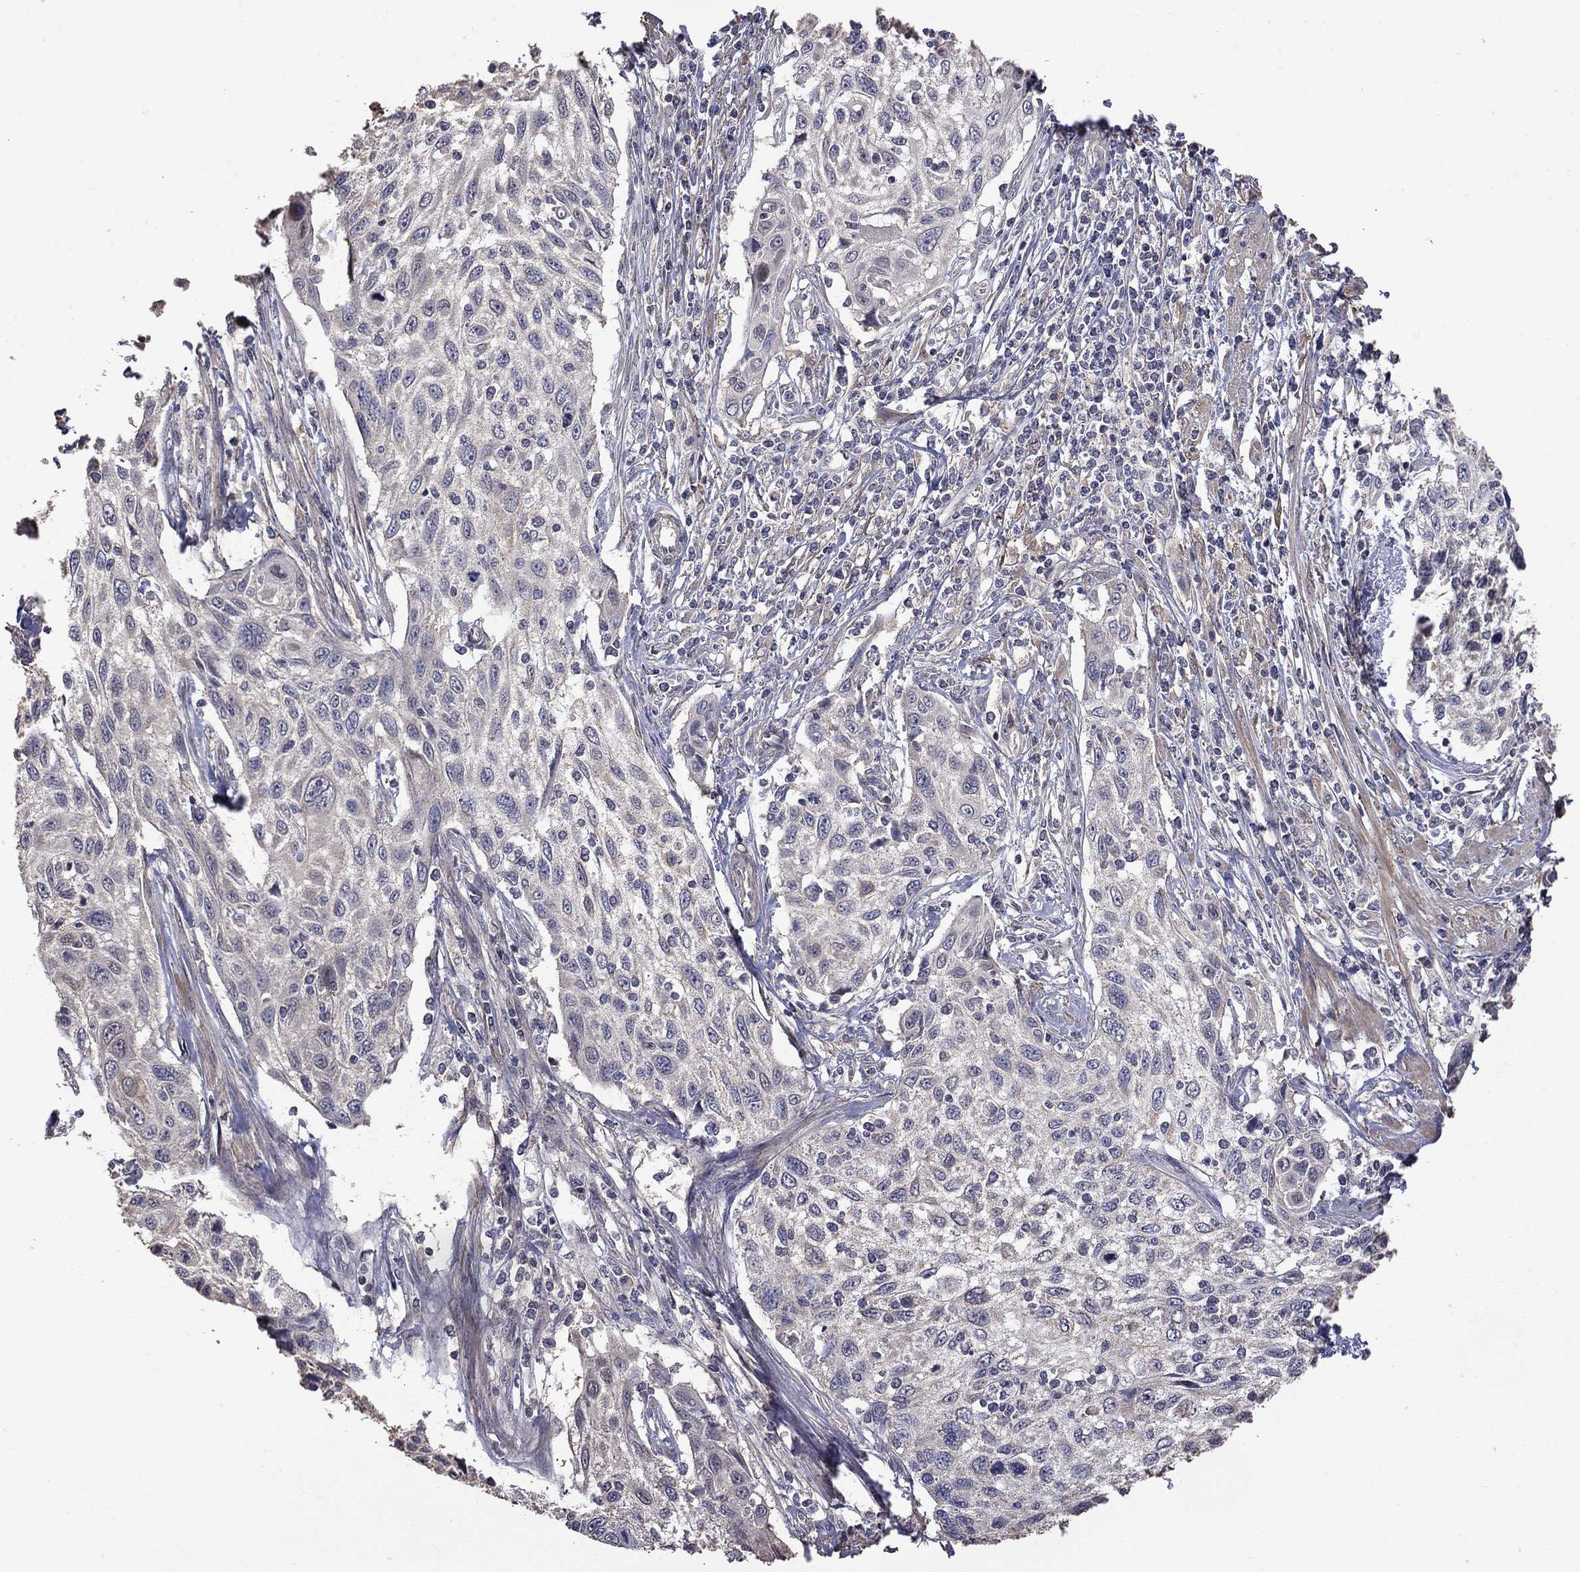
{"staining": {"intensity": "weak", "quantity": "<25%", "location": "cytoplasmic/membranous"}, "tissue": "cervical cancer", "cell_type": "Tumor cells", "image_type": "cancer", "snomed": [{"axis": "morphology", "description": "Squamous cell carcinoma, NOS"}, {"axis": "topography", "description": "Cervix"}], "caption": "DAB immunohistochemical staining of human cervical cancer exhibits no significant expression in tumor cells.", "gene": "SLC39A14", "patient": {"sex": "female", "age": 70}}